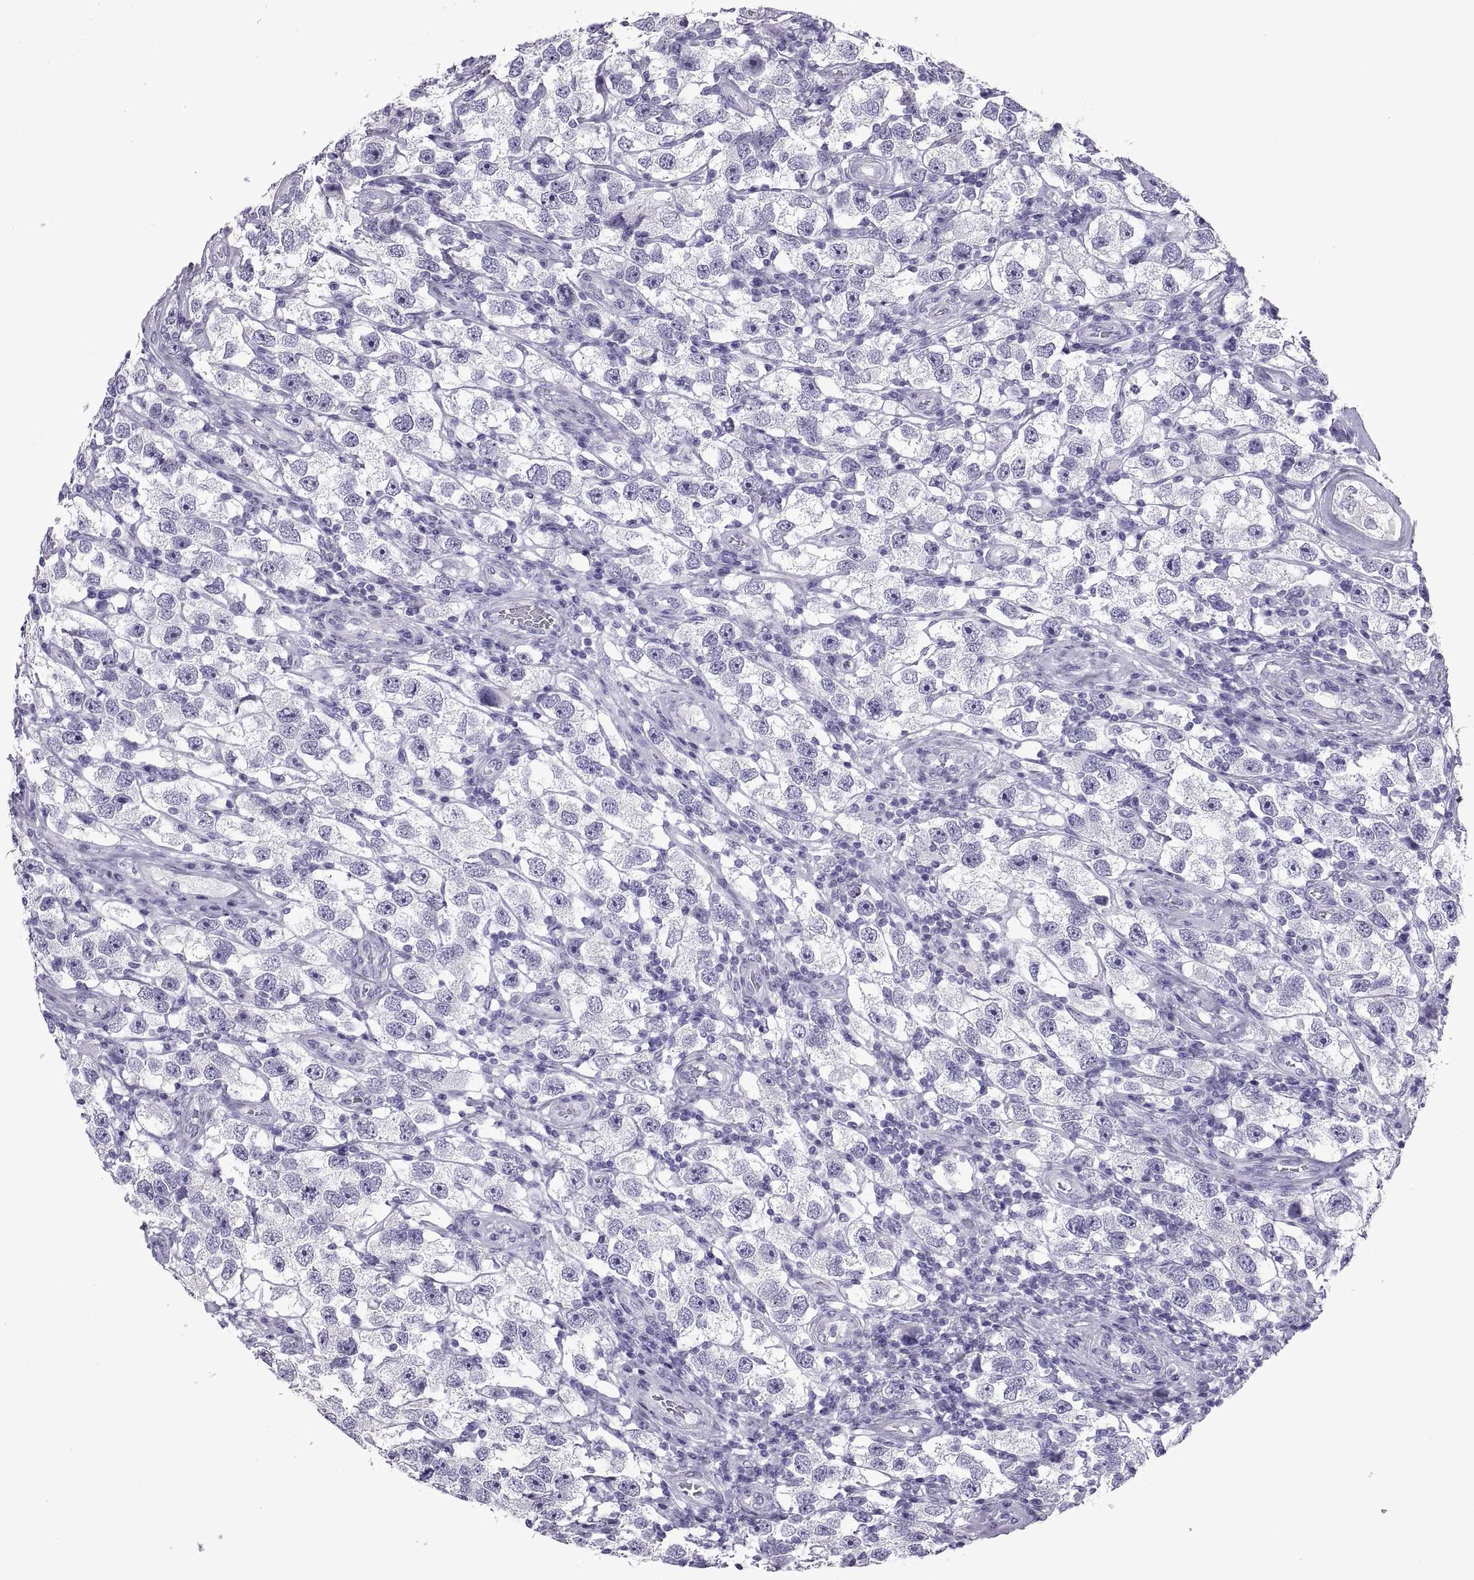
{"staining": {"intensity": "negative", "quantity": "none", "location": "none"}, "tissue": "testis cancer", "cell_type": "Tumor cells", "image_type": "cancer", "snomed": [{"axis": "morphology", "description": "Seminoma, NOS"}, {"axis": "topography", "description": "Testis"}], "caption": "Immunohistochemistry of testis seminoma shows no positivity in tumor cells.", "gene": "RGS20", "patient": {"sex": "male", "age": 26}}